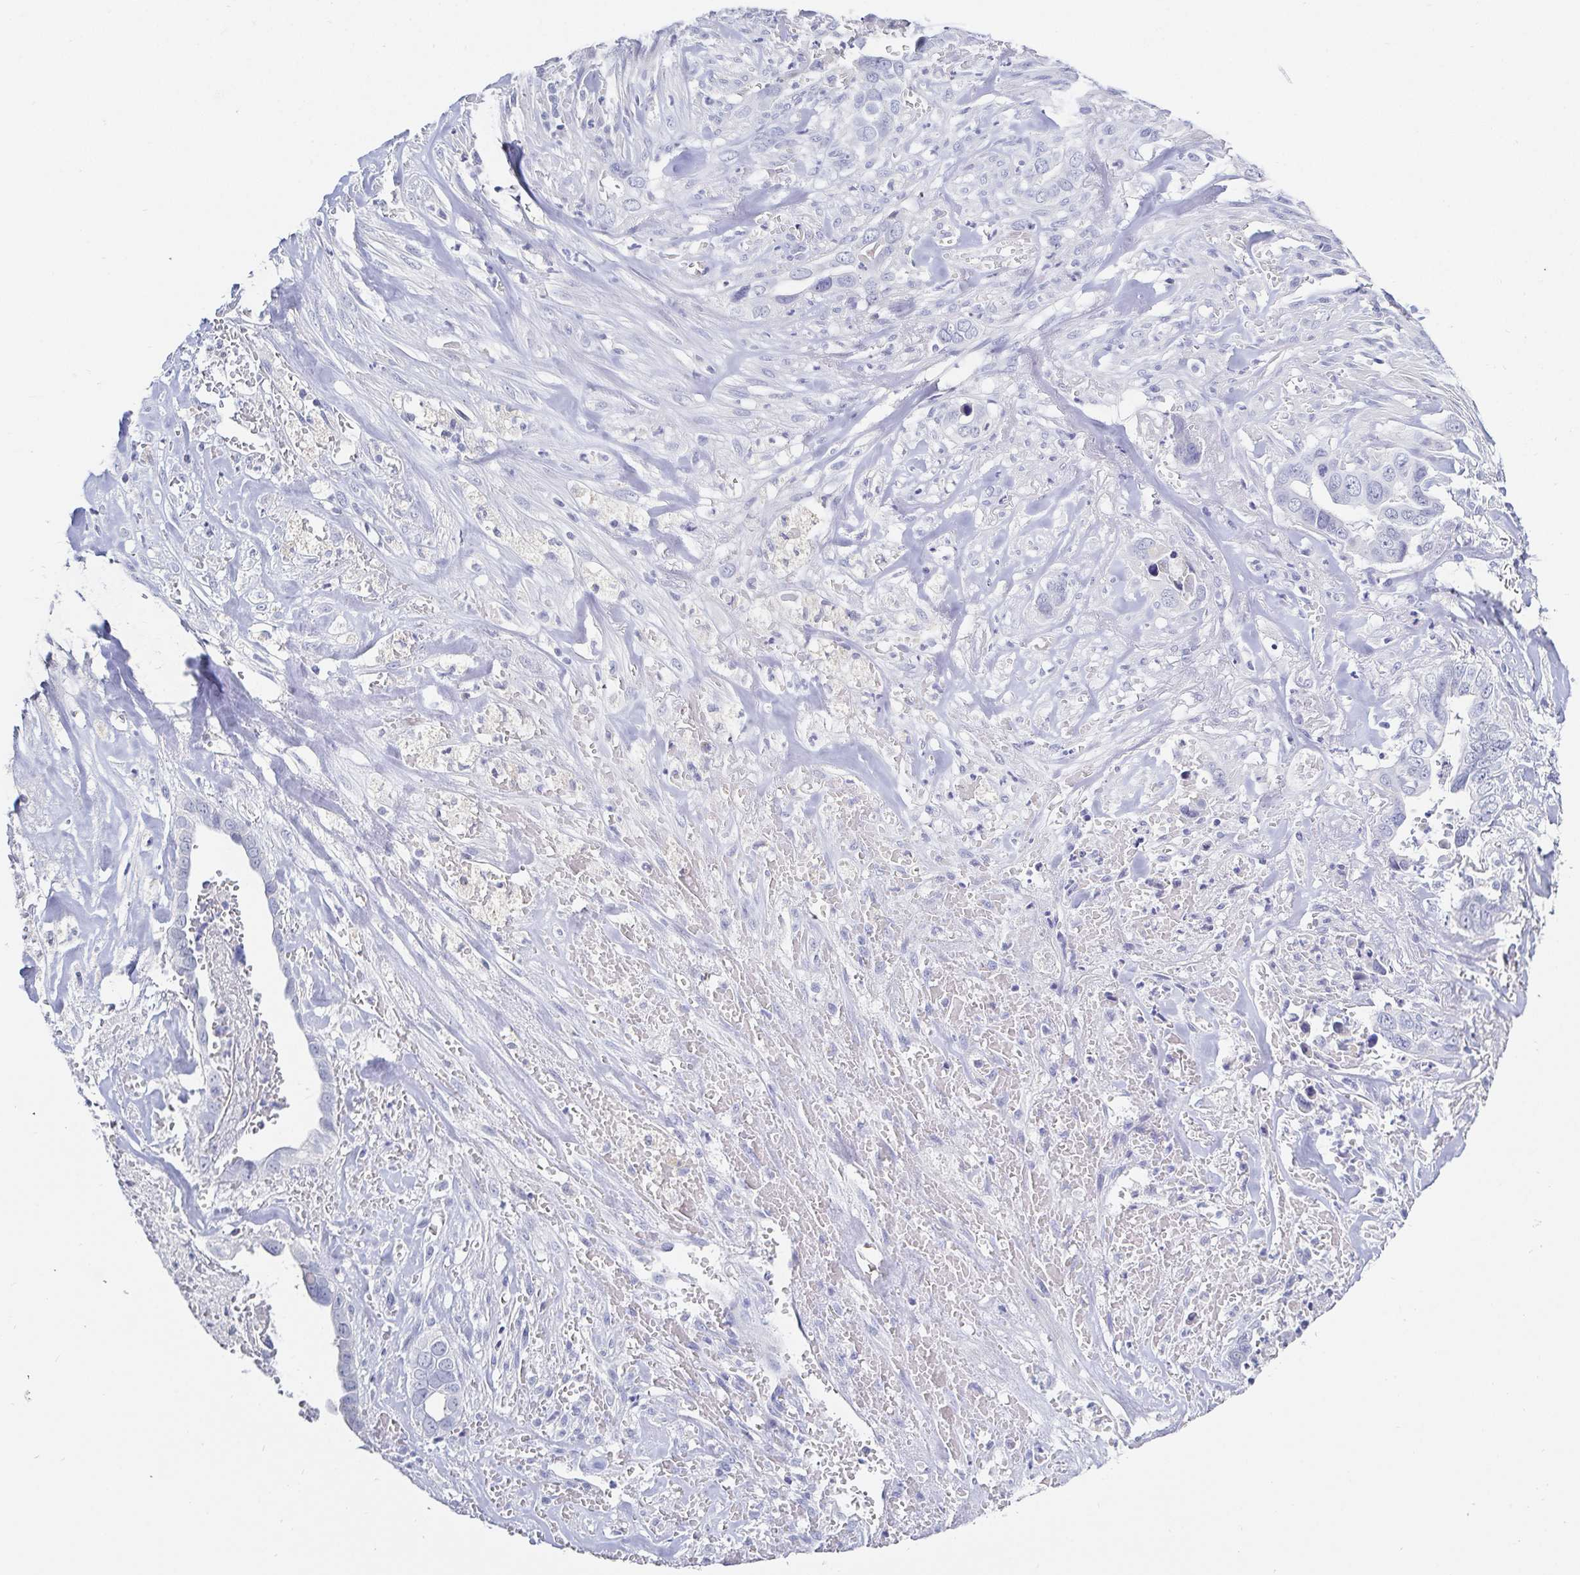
{"staining": {"intensity": "negative", "quantity": "none", "location": "none"}, "tissue": "liver cancer", "cell_type": "Tumor cells", "image_type": "cancer", "snomed": [{"axis": "morphology", "description": "Cholangiocarcinoma"}, {"axis": "topography", "description": "Liver"}], "caption": "High power microscopy histopathology image of an immunohistochemistry photomicrograph of liver cancer (cholangiocarcinoma), revealing no significant staining in tumor cells. The staining was performed using DAB to visualize the protein expression in brown, while the nuclei were stained in blue with hematoxylin (Magnification: 20x).", "gene": "OR10K1", "patient": {"sex": "female", "age": 79}}